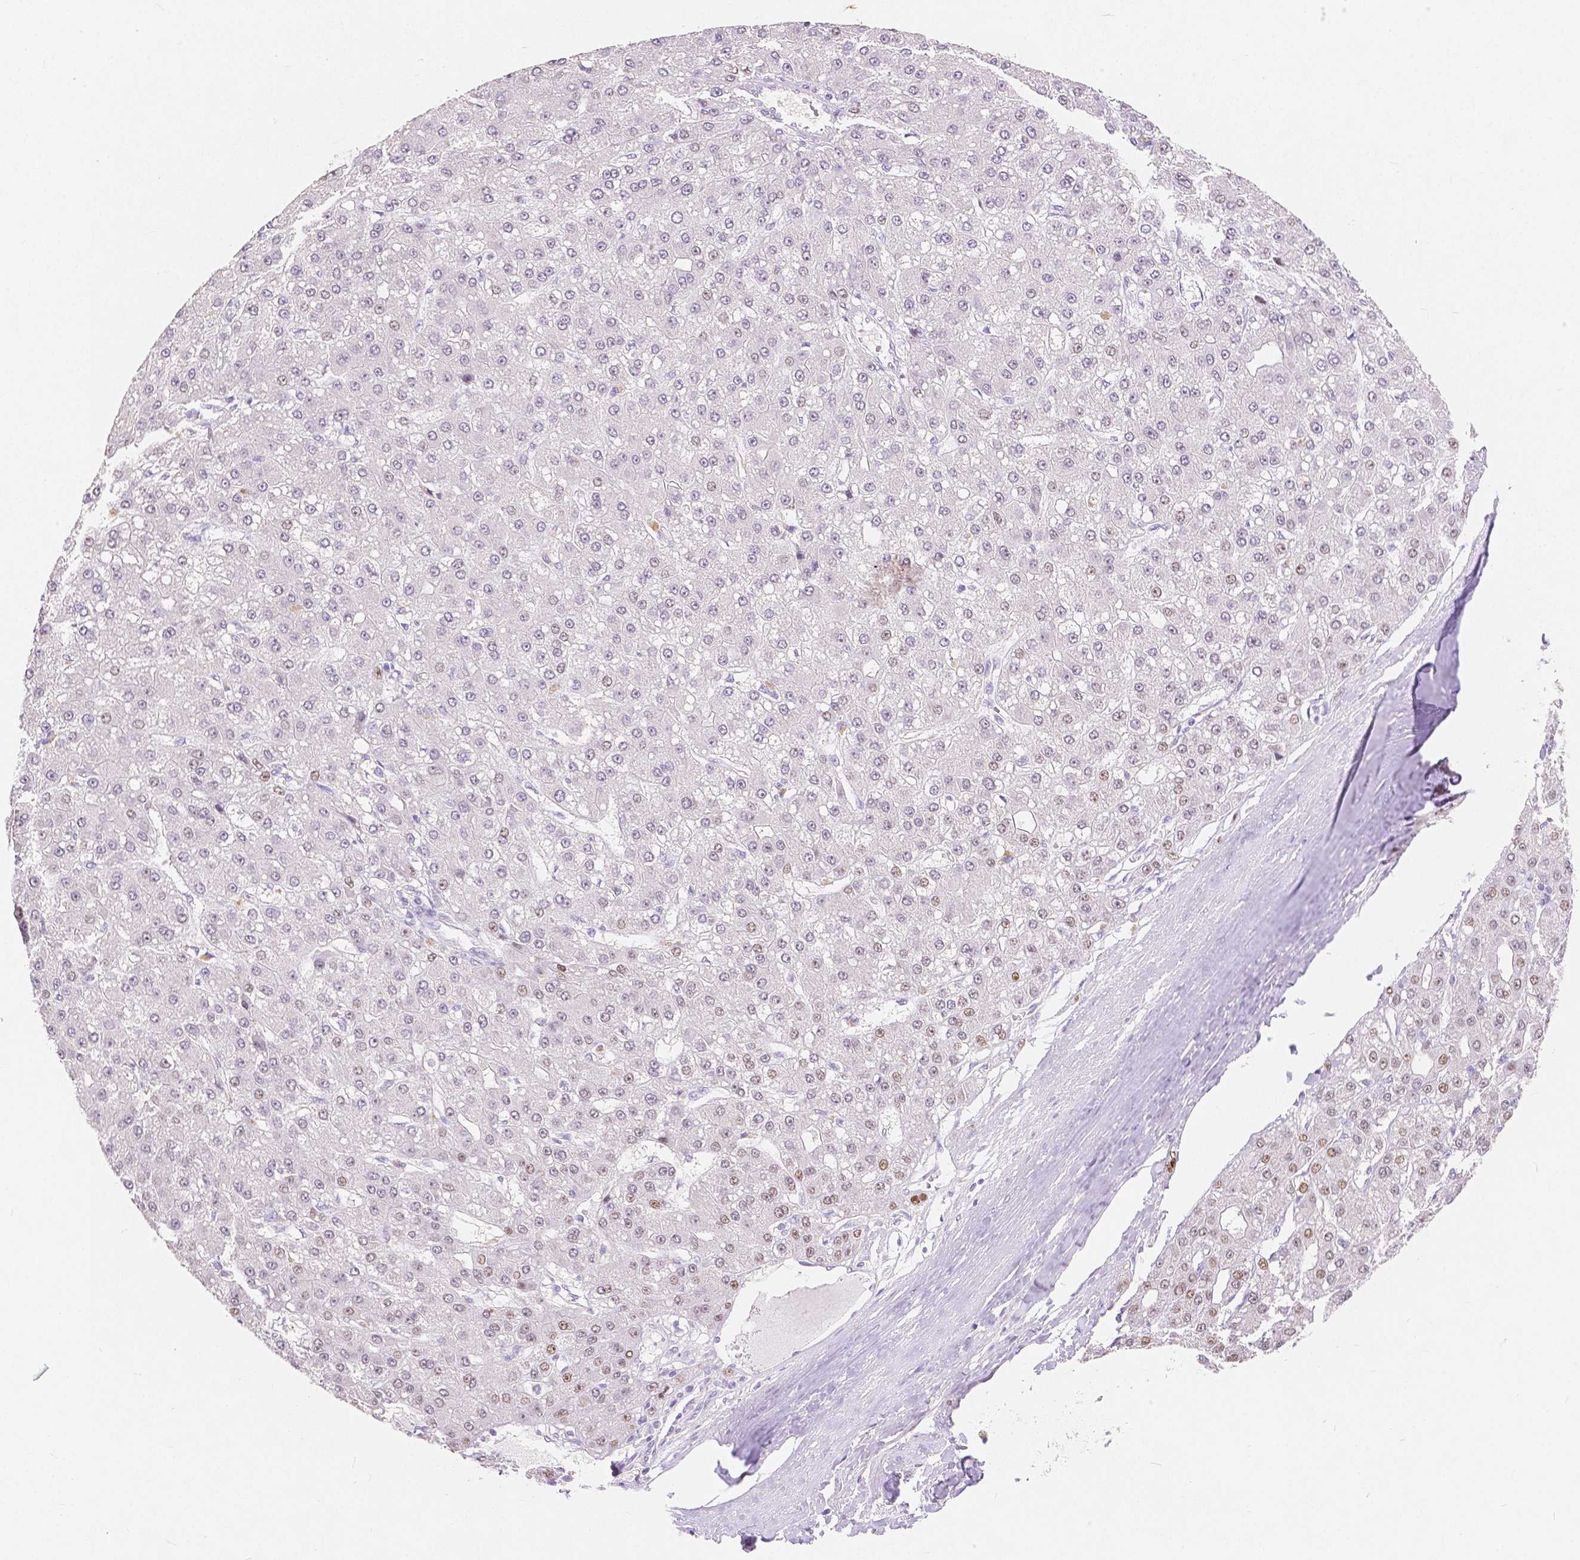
{"staining": {"intensity": "moderate", "quantity": "25%-75%", "location": "nuclear"}, "tissue": "liver cancer", "cell_type": "Tumor cells", "image_type": "cancer", "snomed": [{"axis": "morphology", "description": "Carcinoma, Hepatocellular, NOS"}, {"axis": "topography", "description": "Liver"}], "caption": "The histopathology image demonstrates a brown stain indicating the presence of a protein in the nuclear of tumor cells in liver cancer (hepatocellular carcinoma).", "gene": "HNF1B", "patient": {"sex": "male", "age": 67}}